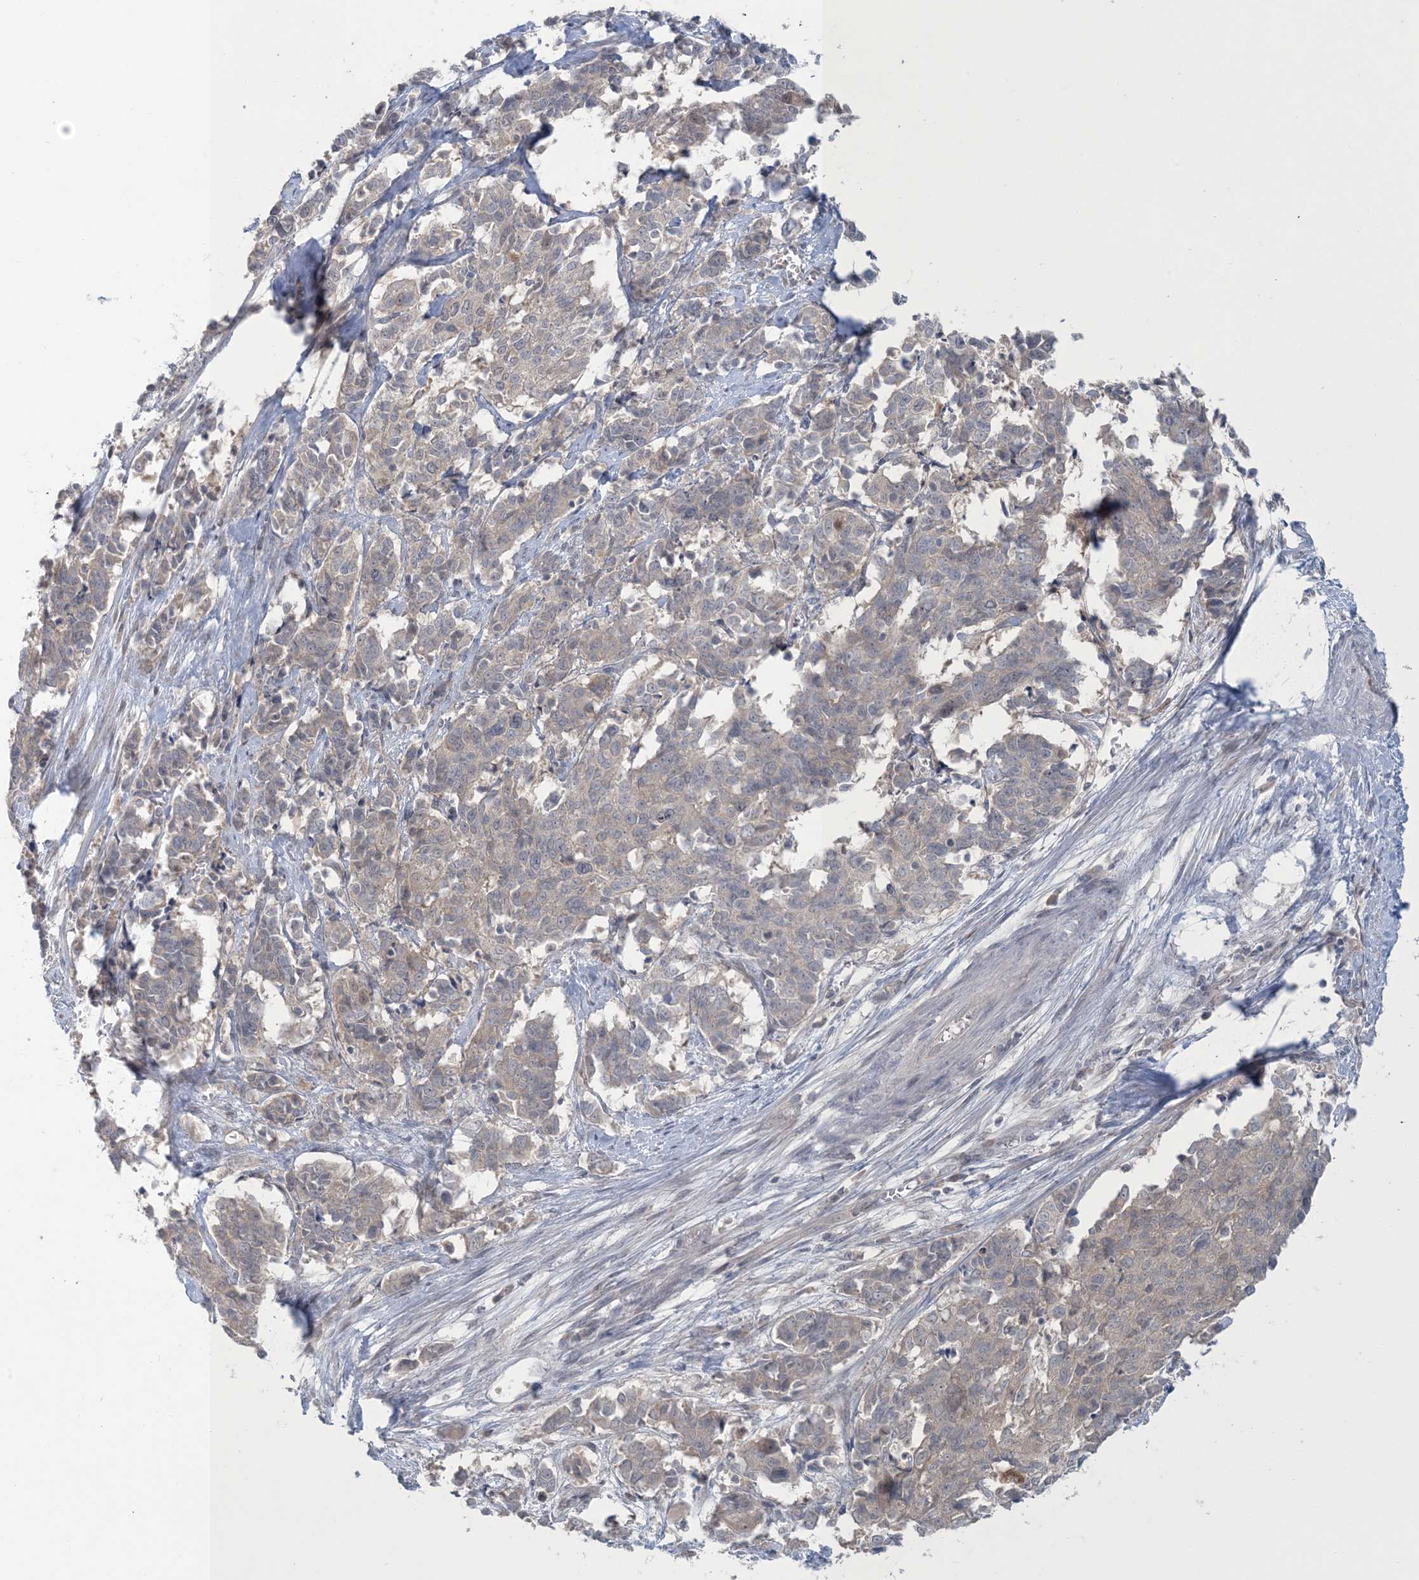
{"staining": {"intensity": "weak", "quantity": "<25%", "location": "cytoplasmic/membranous"}, "tissue": "cervical cancer", "cell_type": "Tumor cells", "image_type": "cancer", "snomed": [{"axis": "morphology", "description": "Normal tissue, NOS"}, {"axis": "morphology", "description": "Squamous cell carcinoma, NOS"}, {"axis": "topography", "description": "Cervix"}], "caption": "The immunohistochemistry photomicrograph has no significant staining in tumor cells of cervical squamous cell carcinoma tissue.", "gene": "NRBP2", "patient": {"sex": "female", "age": 35}}